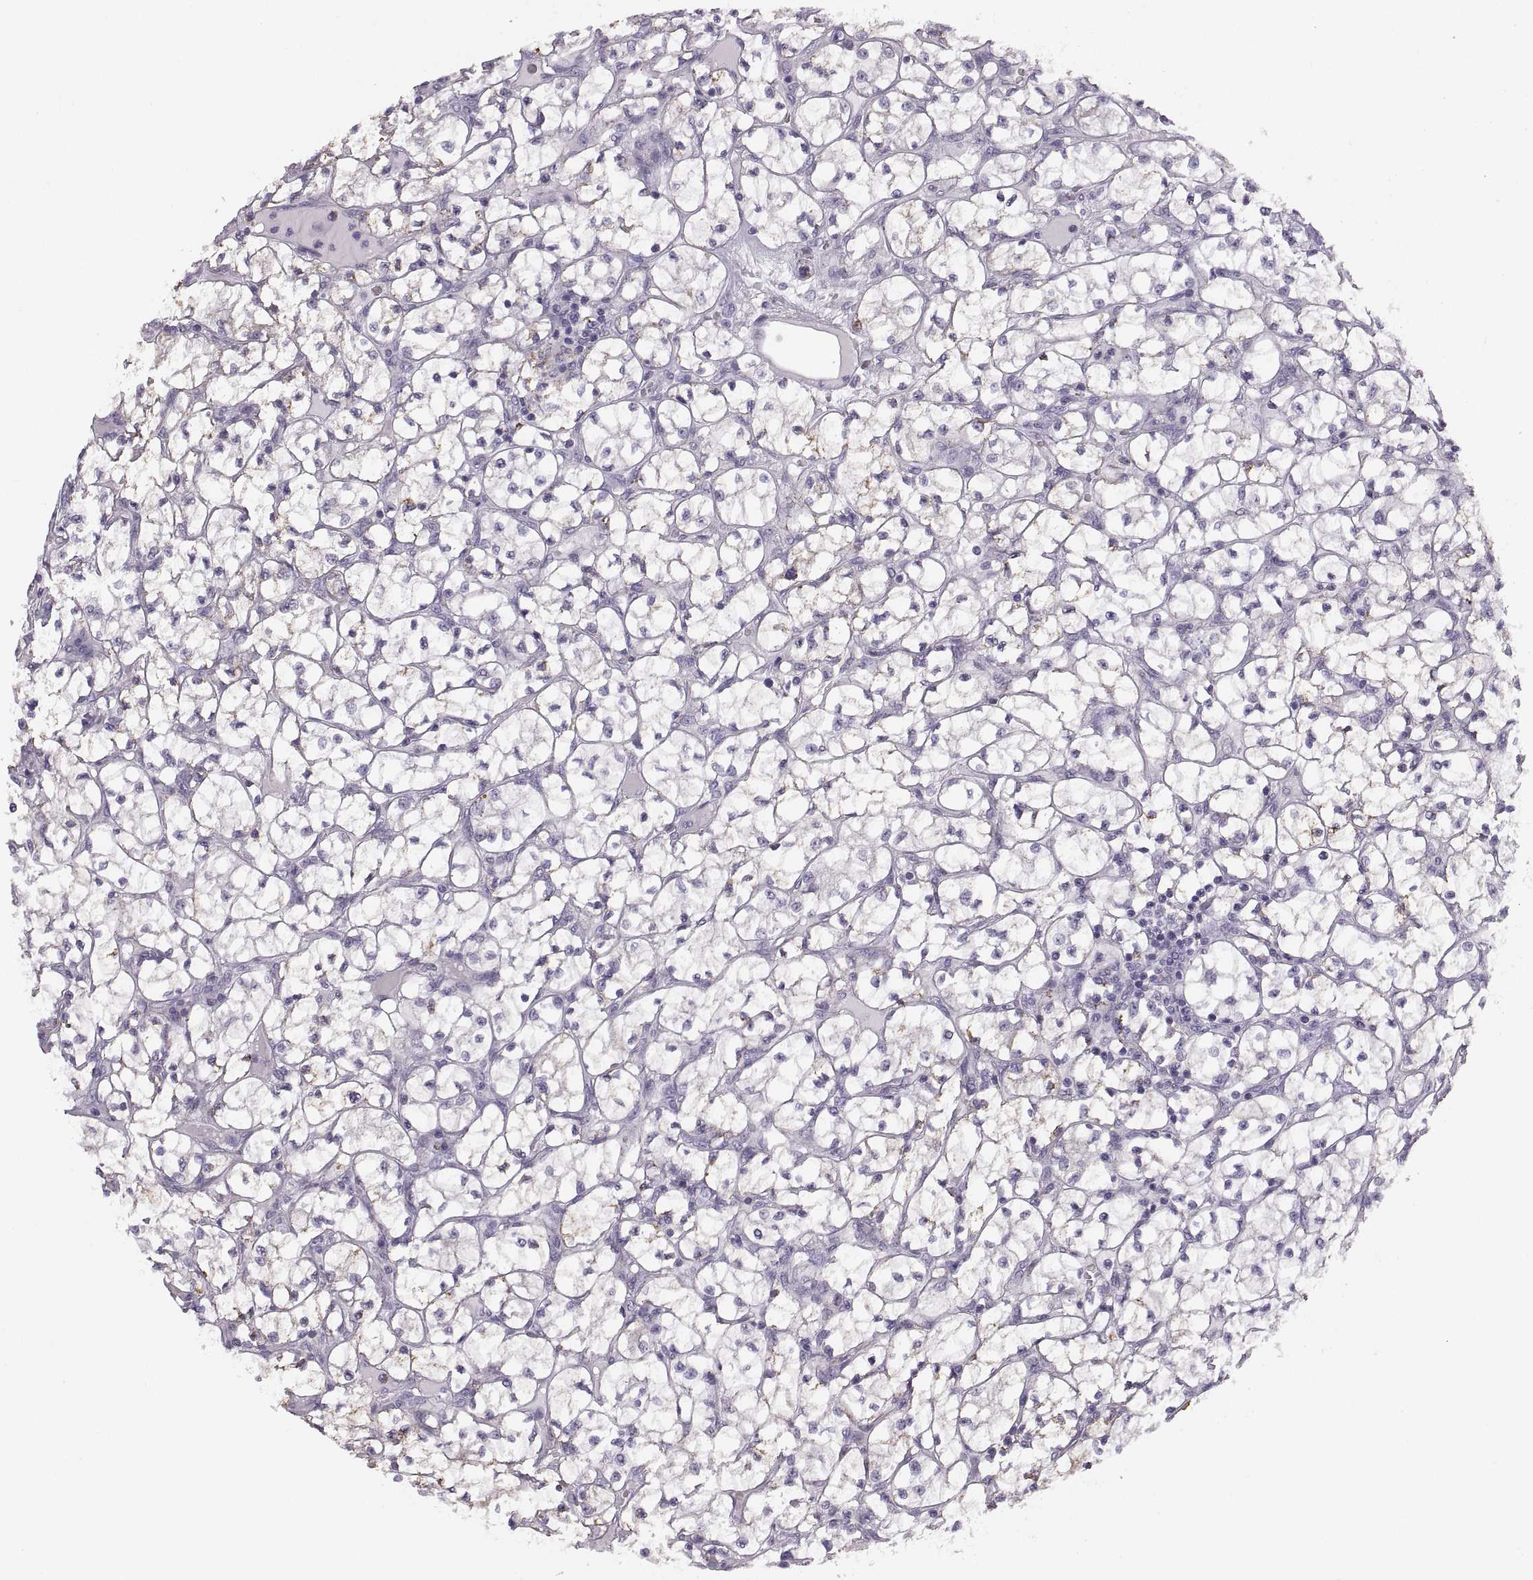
{"staining": {"intensity": "negative", "quantity": "none", "location": "none"}, "tissue": "renal cancer", "cell_type": "Tumor cells", "image_type": "cancer", "snomed": [{"axis": "morphology", "description": "Adenocarcinoma, NOS"}, {"axis": "topography", "description": "Kidney"}], "caption": "Photomicrograph shows no protein positivity in tumor cells of renal adenocarcinoma tissue. (Stains: DAB immunohistochemistry with hematoxylin counter stain, Microscopy: brightfield microscopy at high magnification).", "gene": "COL9A3", "patient": {"sex": "female", "age": 64}}